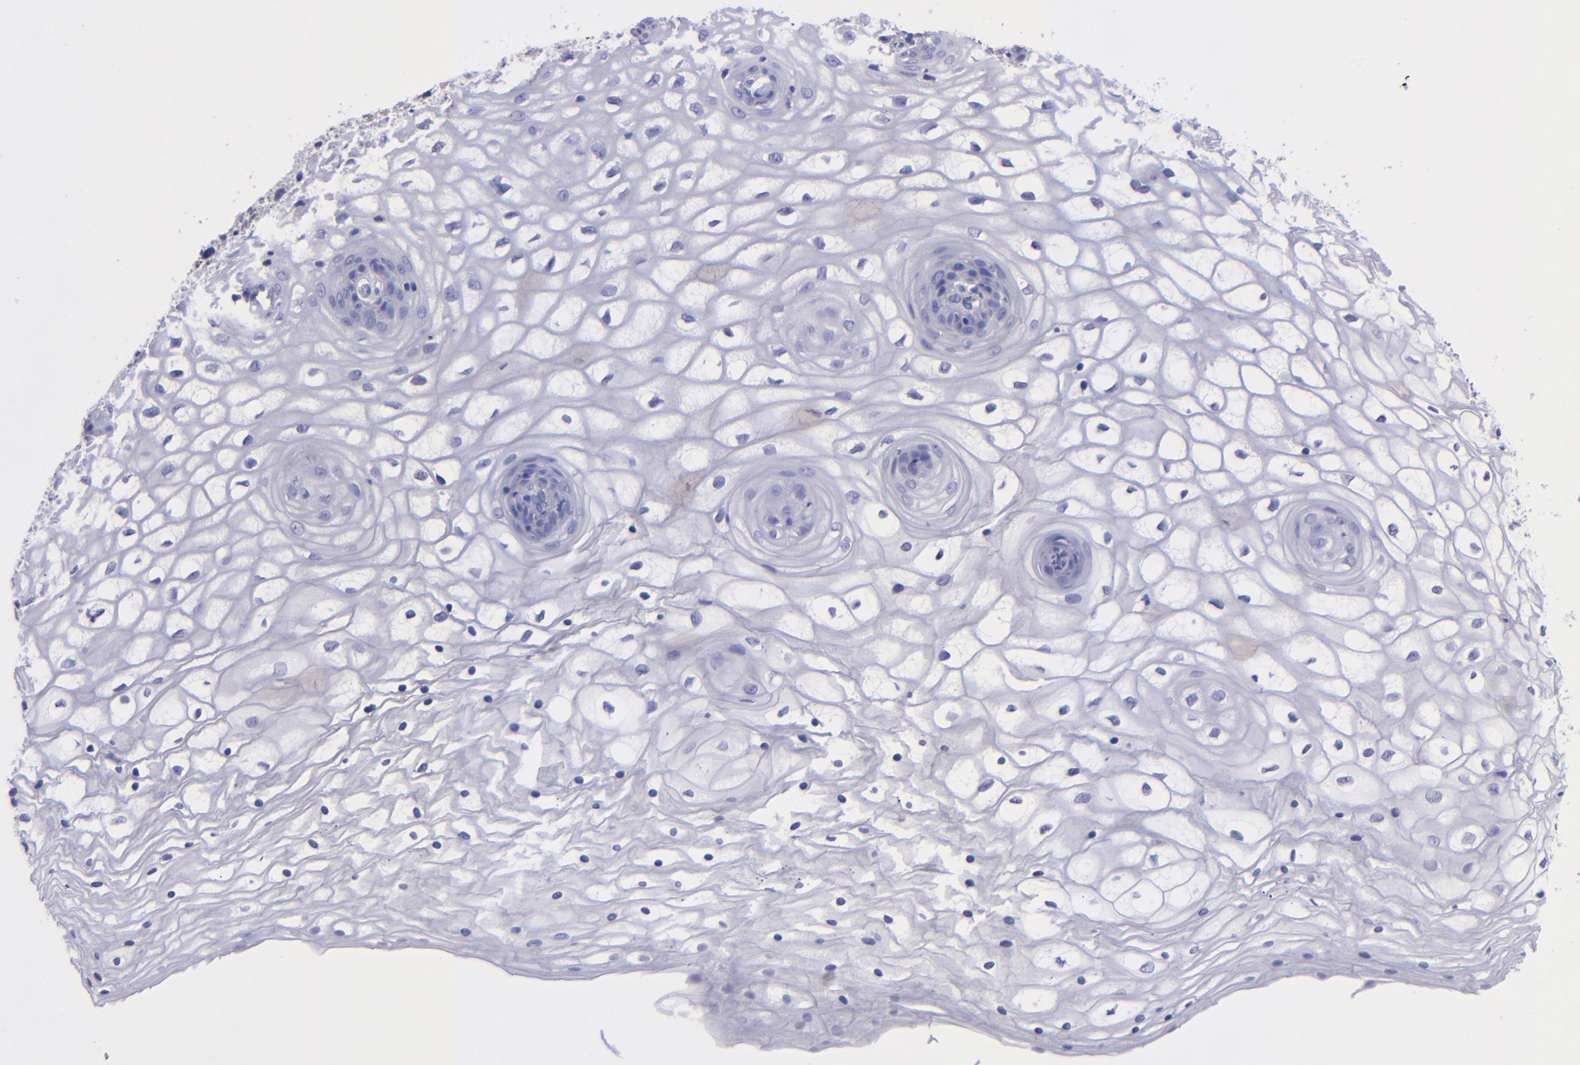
{"staining": {"intensity": "negative", "quantity": "none", "location": "none"}, "tissue": "vagina", "cell_type": "Squamous epithelial cells", "image_type": "normal", "snomed": [{"axis": "morphology", "description": "Normal tissue, NOS"}, {"axis": "topography", "description": "Vagina"}], "caption": "Protein analysis of benign vagina exhibits no significant expression in squamous epithelial cells.", "gene": "EFCAB13", "patient": {"sex": "female", "age": 34}}